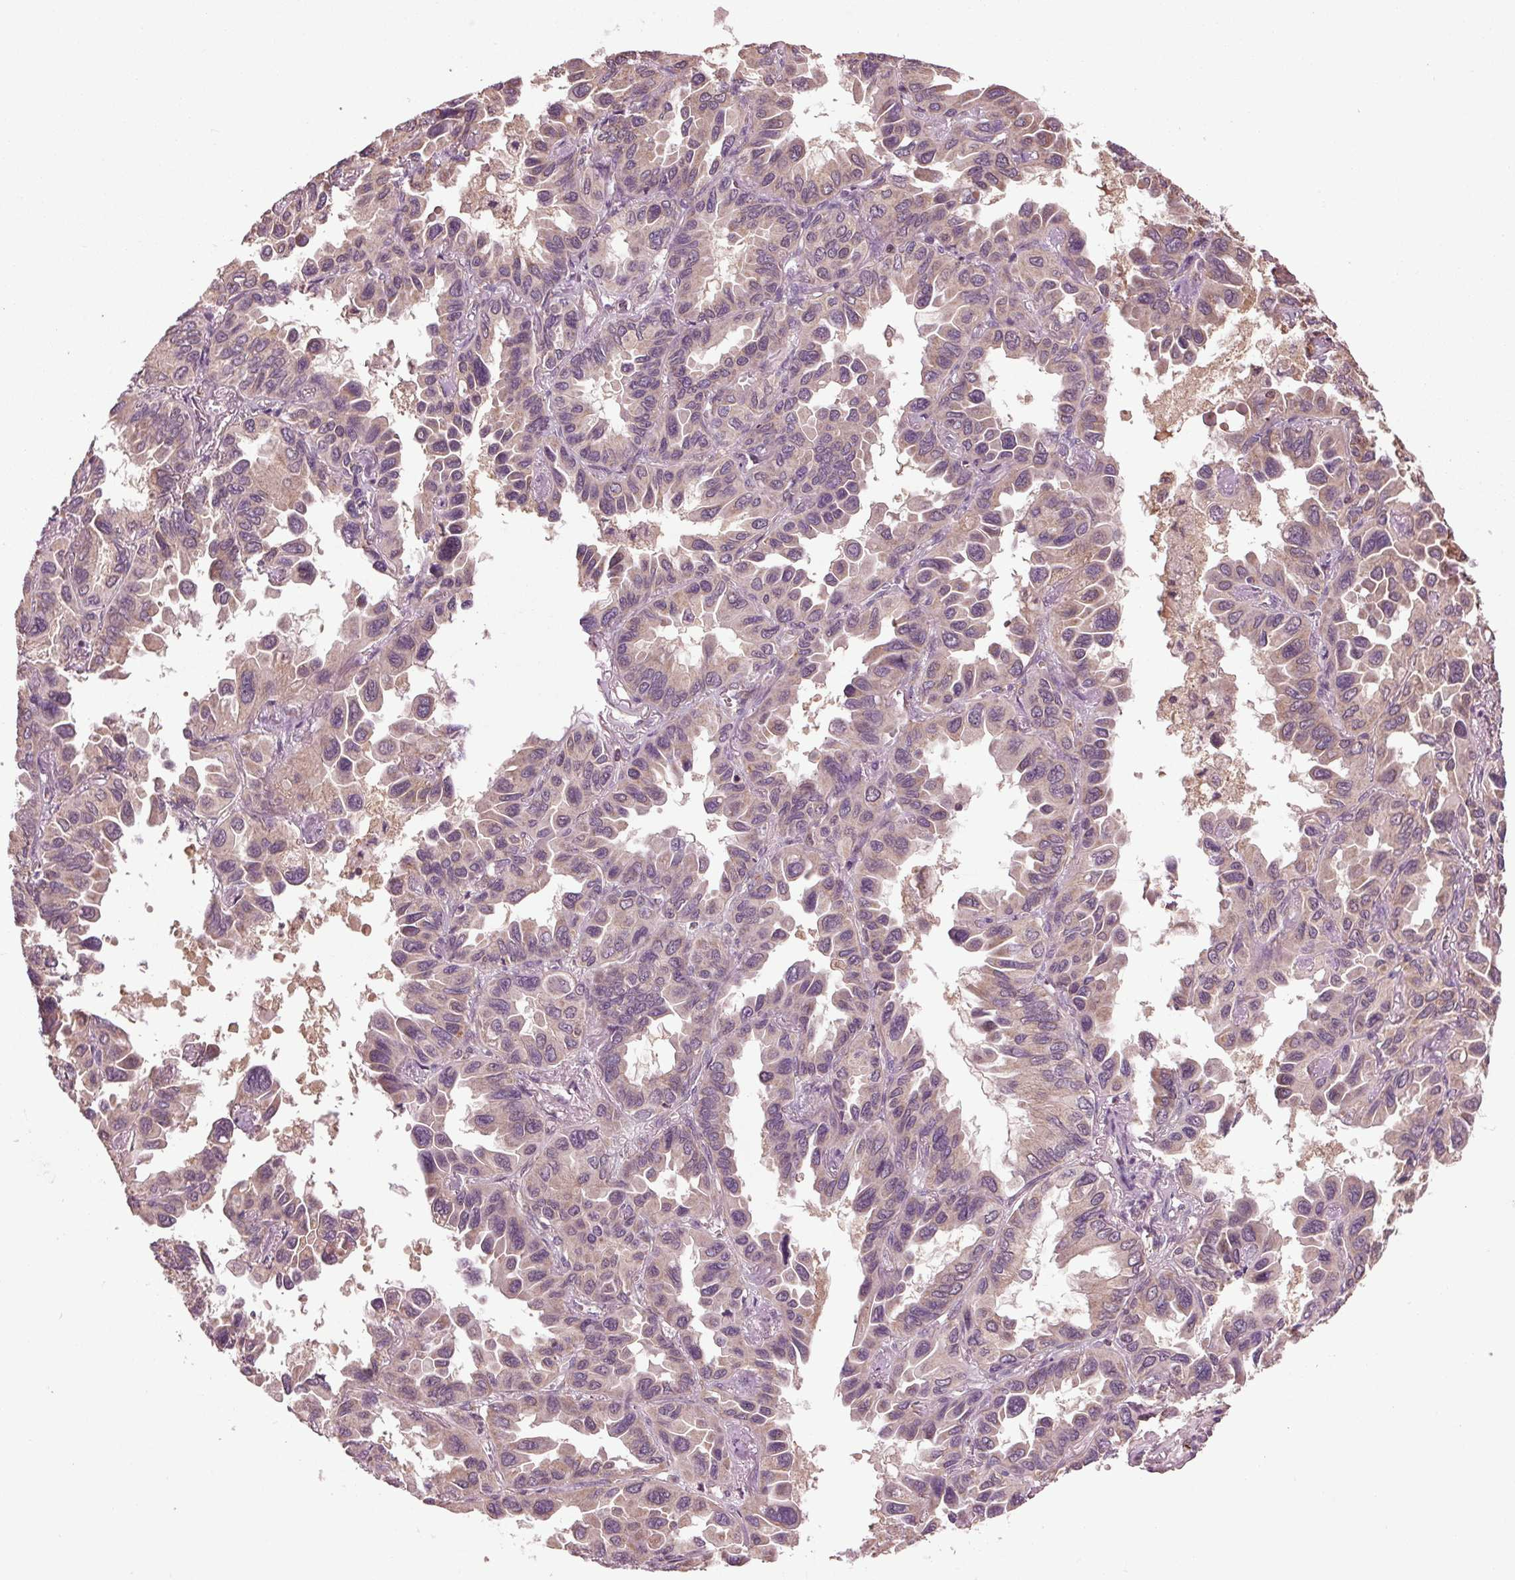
{"staining": {"intensity": "negative", "quantity": "none", "location": "none"}, "tissue": "lung cancer", "cell_type": "Tumor cells", "image_type": "cancer", "snomed": [{"axis": "morphology", "description": "Adenocarcinoma, NOS"}, {"axis": "topography", "description": "Lung"}], "caption": "This is a micrograph of immunohistochemistry (IHC) staining of adenocarcinoma (lung), which shows no expression in tumor cells.", "gene": "RNPEP", "patient": {"sex": "male", "age": 64}}